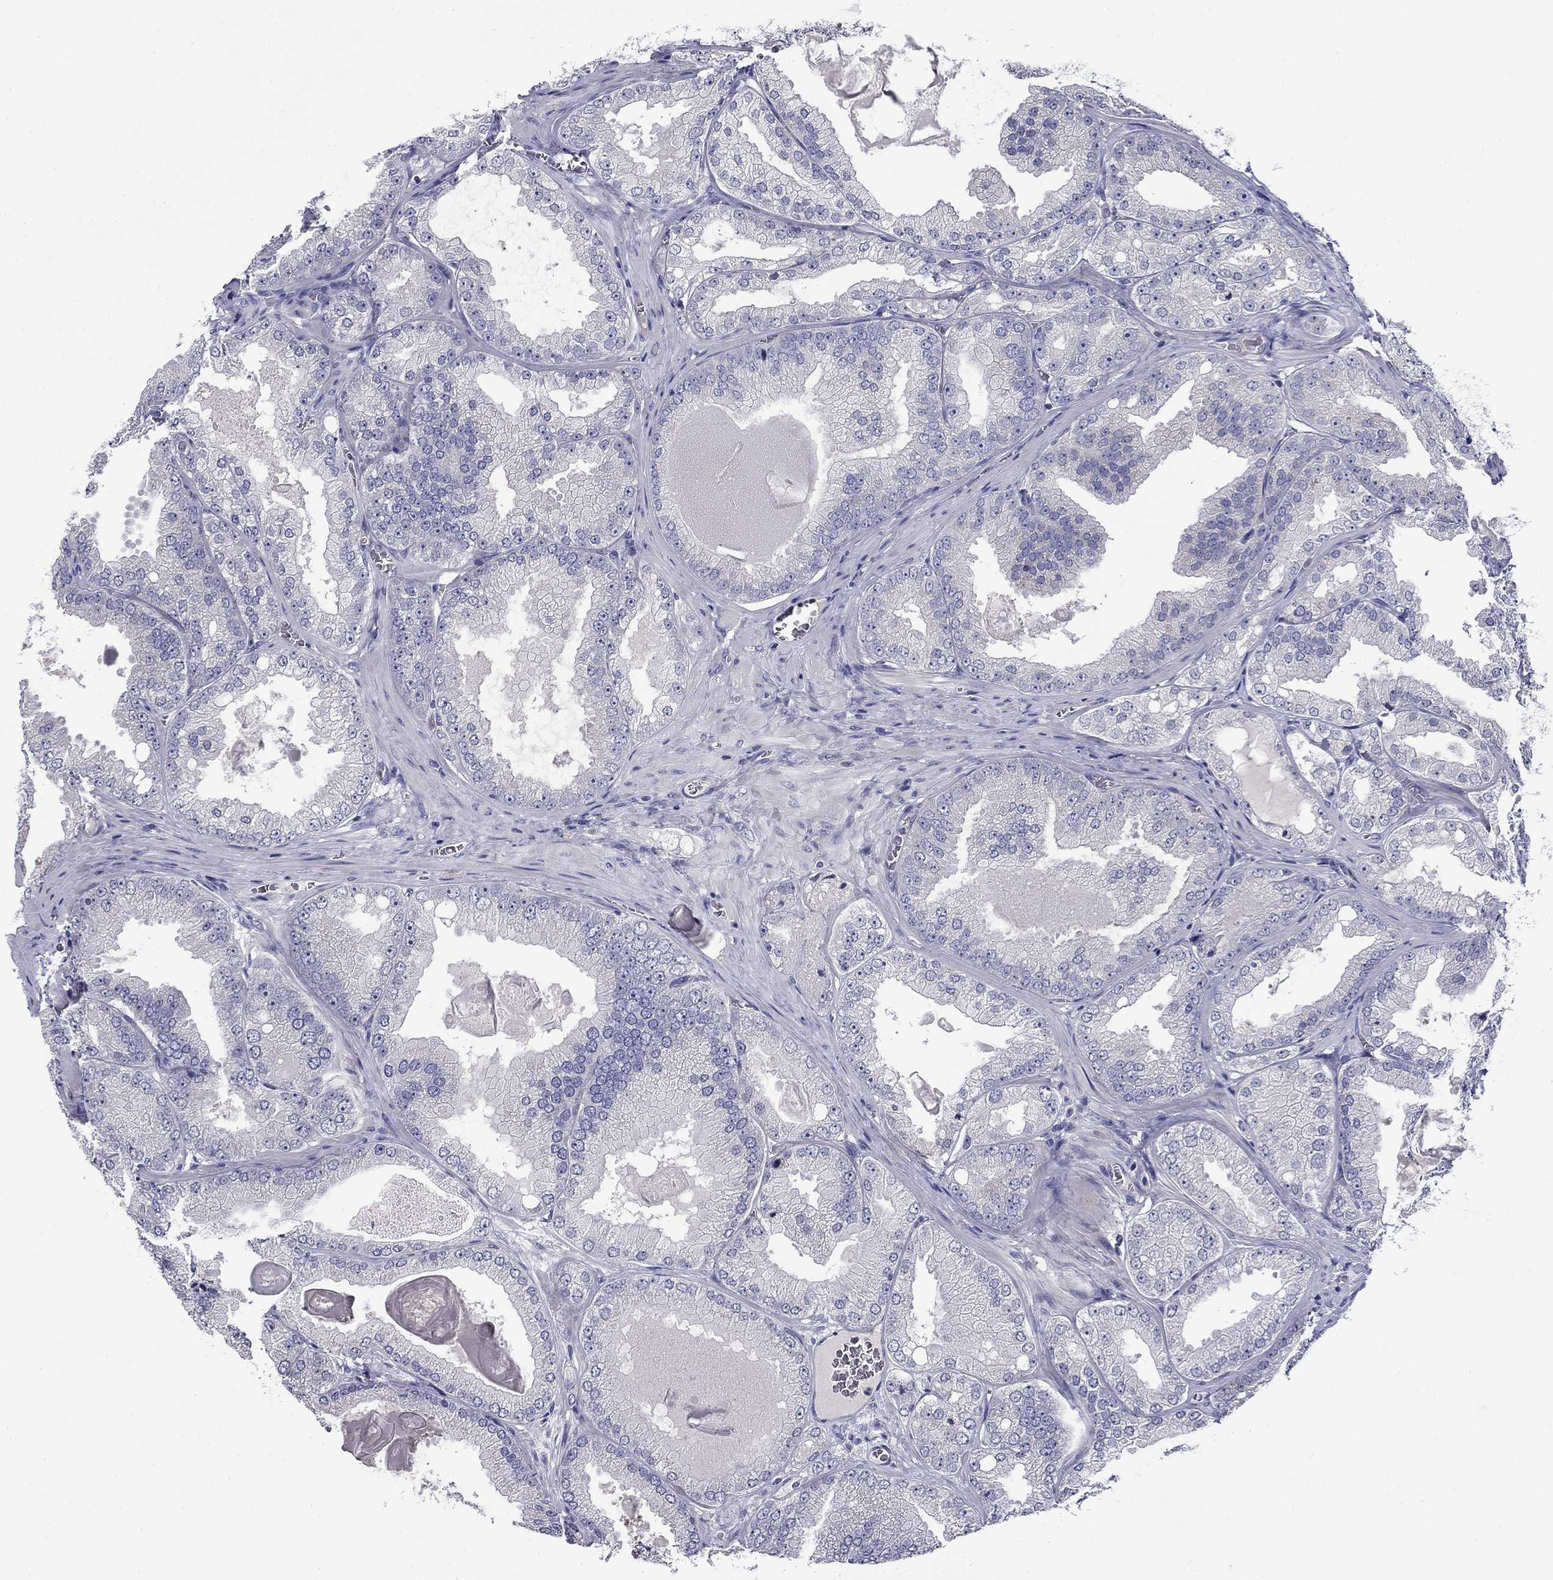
{"staining": {"intensity": "negative", "quantity": "none", "location": "none"}, "tissue": "prostate cancer", "cell_type": "Tumor cells", "image_type": "cancer", "snomed": [{"axis": "morphology", "description": "Adenocarcinoma, Low grade"}, {"axis": "topography", "description": "Prostate"}], "caption": "Protein analysis of prostate cancer (low-grade adenocarcinoma) reveals no significant positivity in tumor cells.", "gene": "SPATA7", "patient": {"sex": "male", "age": 72}}